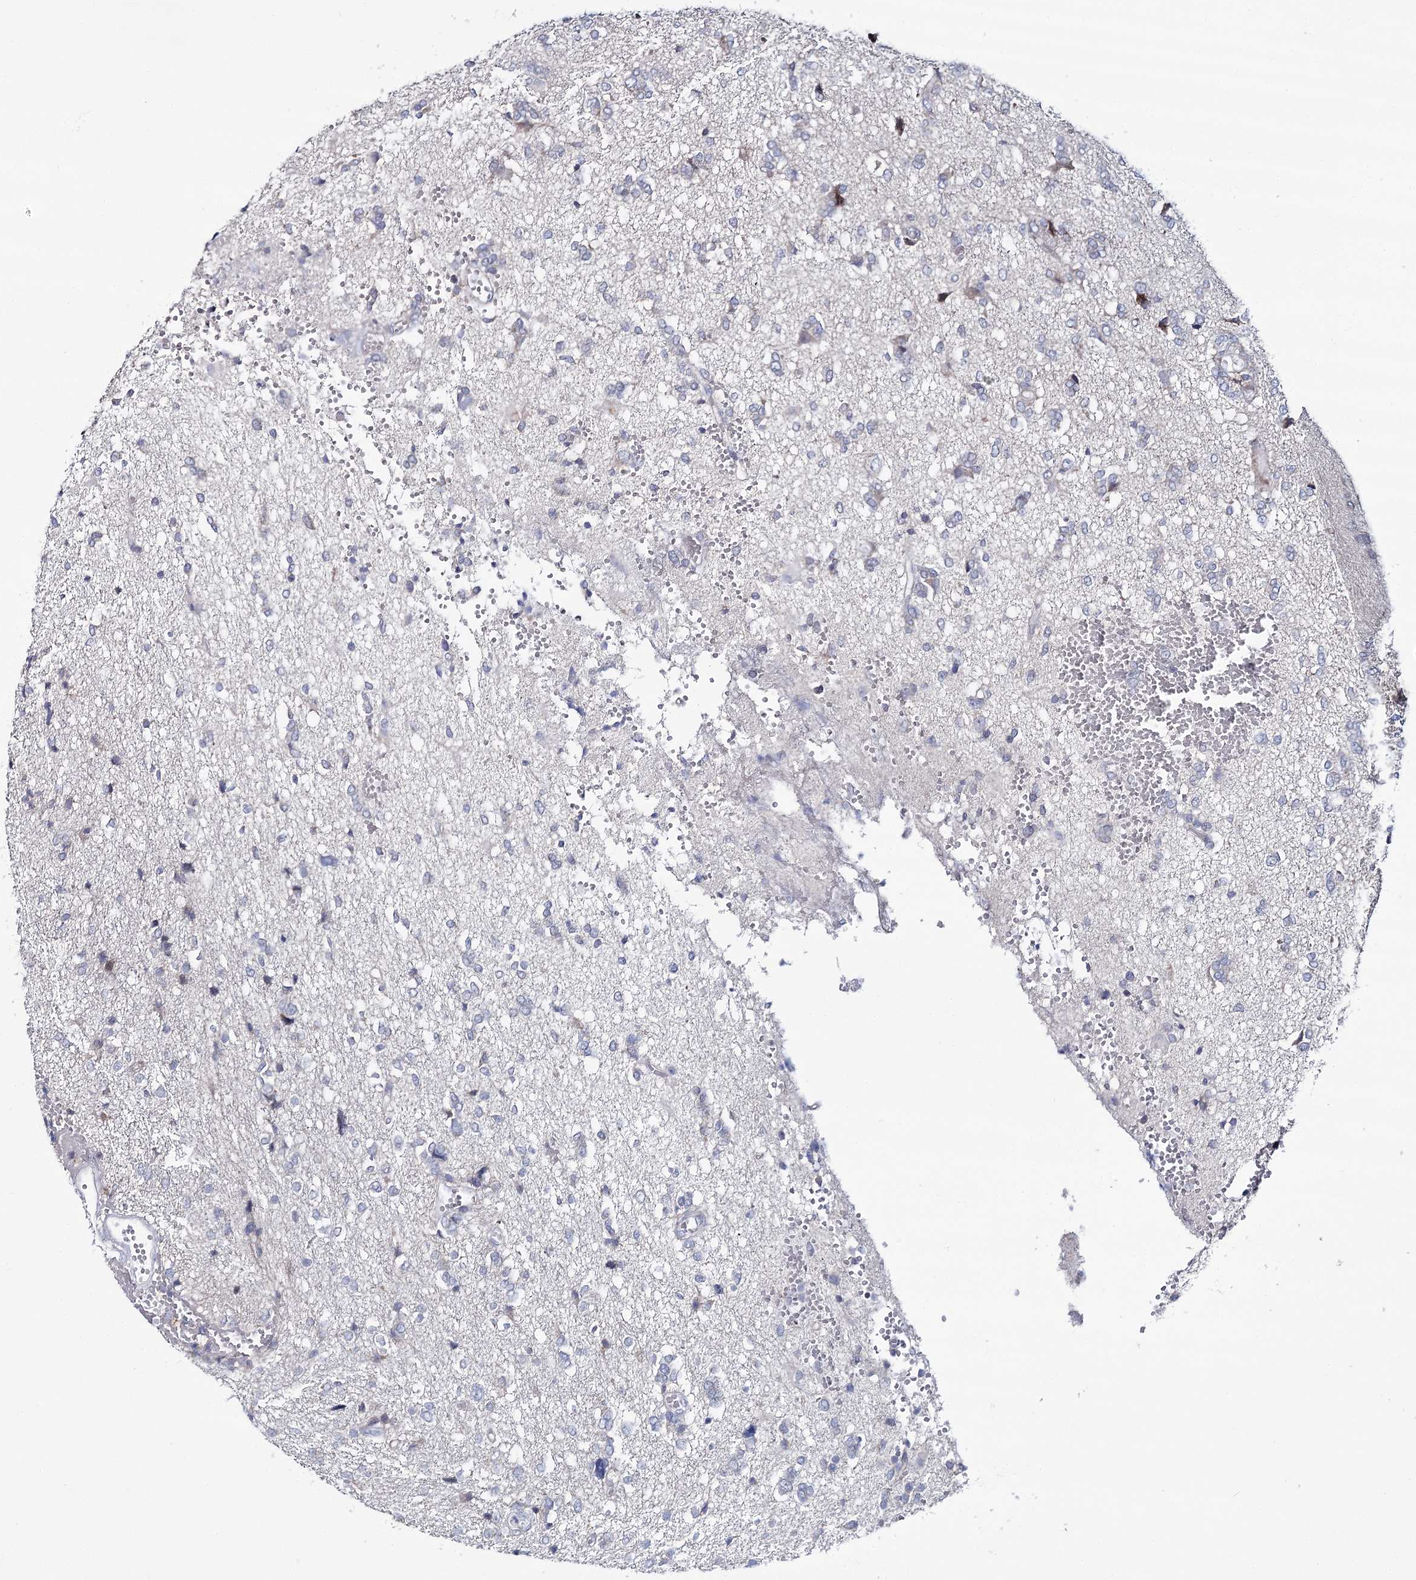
{"staining": {"intensity": "negative", "quantity": "none", "location": "none"}, "tissue": "glioma", "cell_type": "Tumor cells", "image_type": "cancer", "snomed": [{"axis": "morphology", "description": "Glioma, malignant, High grade"}, {"axis": "topography", "description": "Brain"}], "caption": "Immunohistochemistry (IHC) of malignant glioma (high-grade) reveals no staining in tumor cells.", "gene": "CPLANE1", "patient": {"sex": "female", "age": 59}}